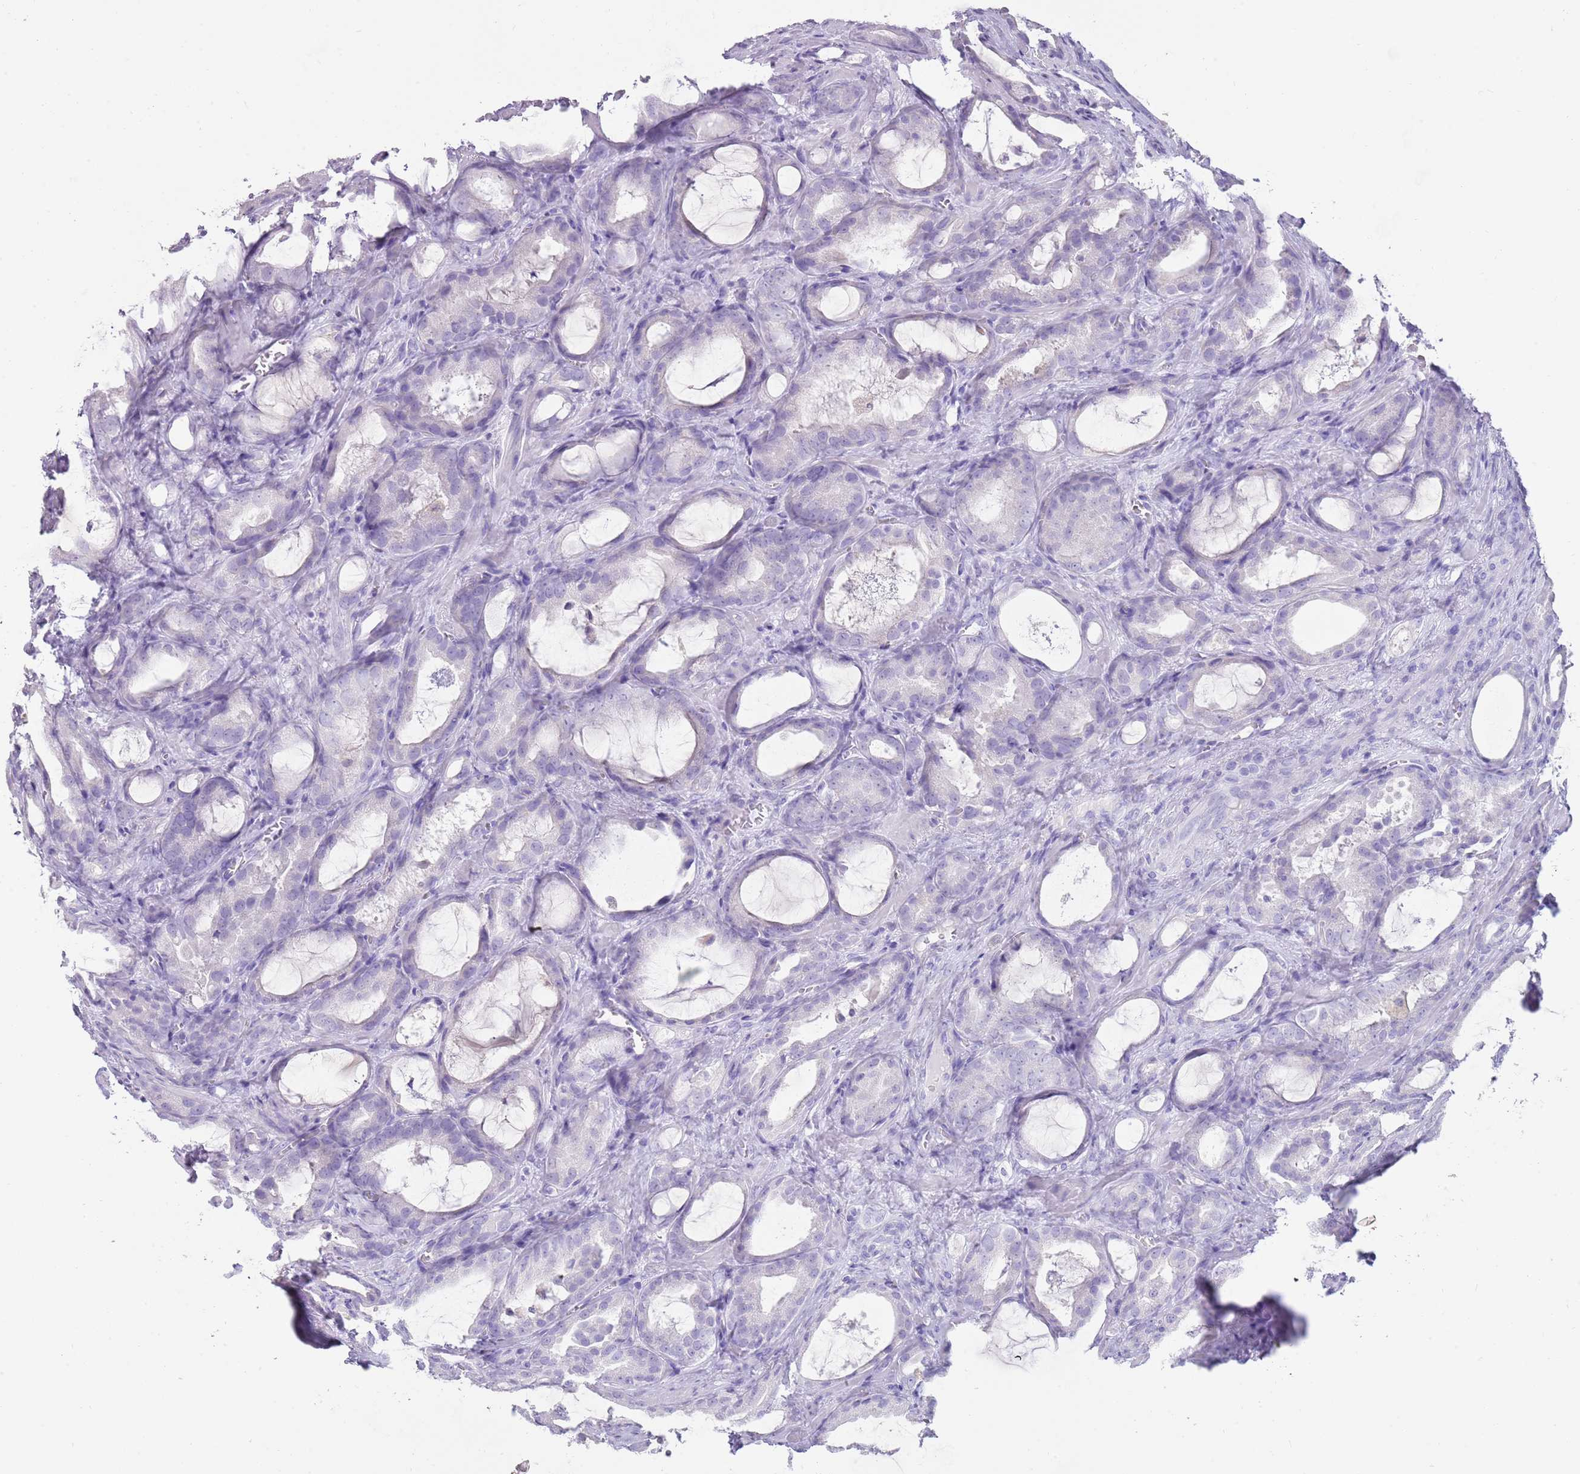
{"staining": {"intensity": "negative", "quantity": "none", "location": "none"}, "tissue": "prostate cancer", "cell_type": "Tumor cells", "image_type": "cancer", "snomed": [{"axis": "morphology", "description": "Adenocarcinoma, High grade"}, {"axis": "topography", "description": "Prostate"}], "caption": "Immunohistochemical staining of human prostate high-grade adenocarcinoma demonstrates no significant staining in tumor cells.", "gene": "NBPF3", "patient": {"sex": "male", "age": 72}}